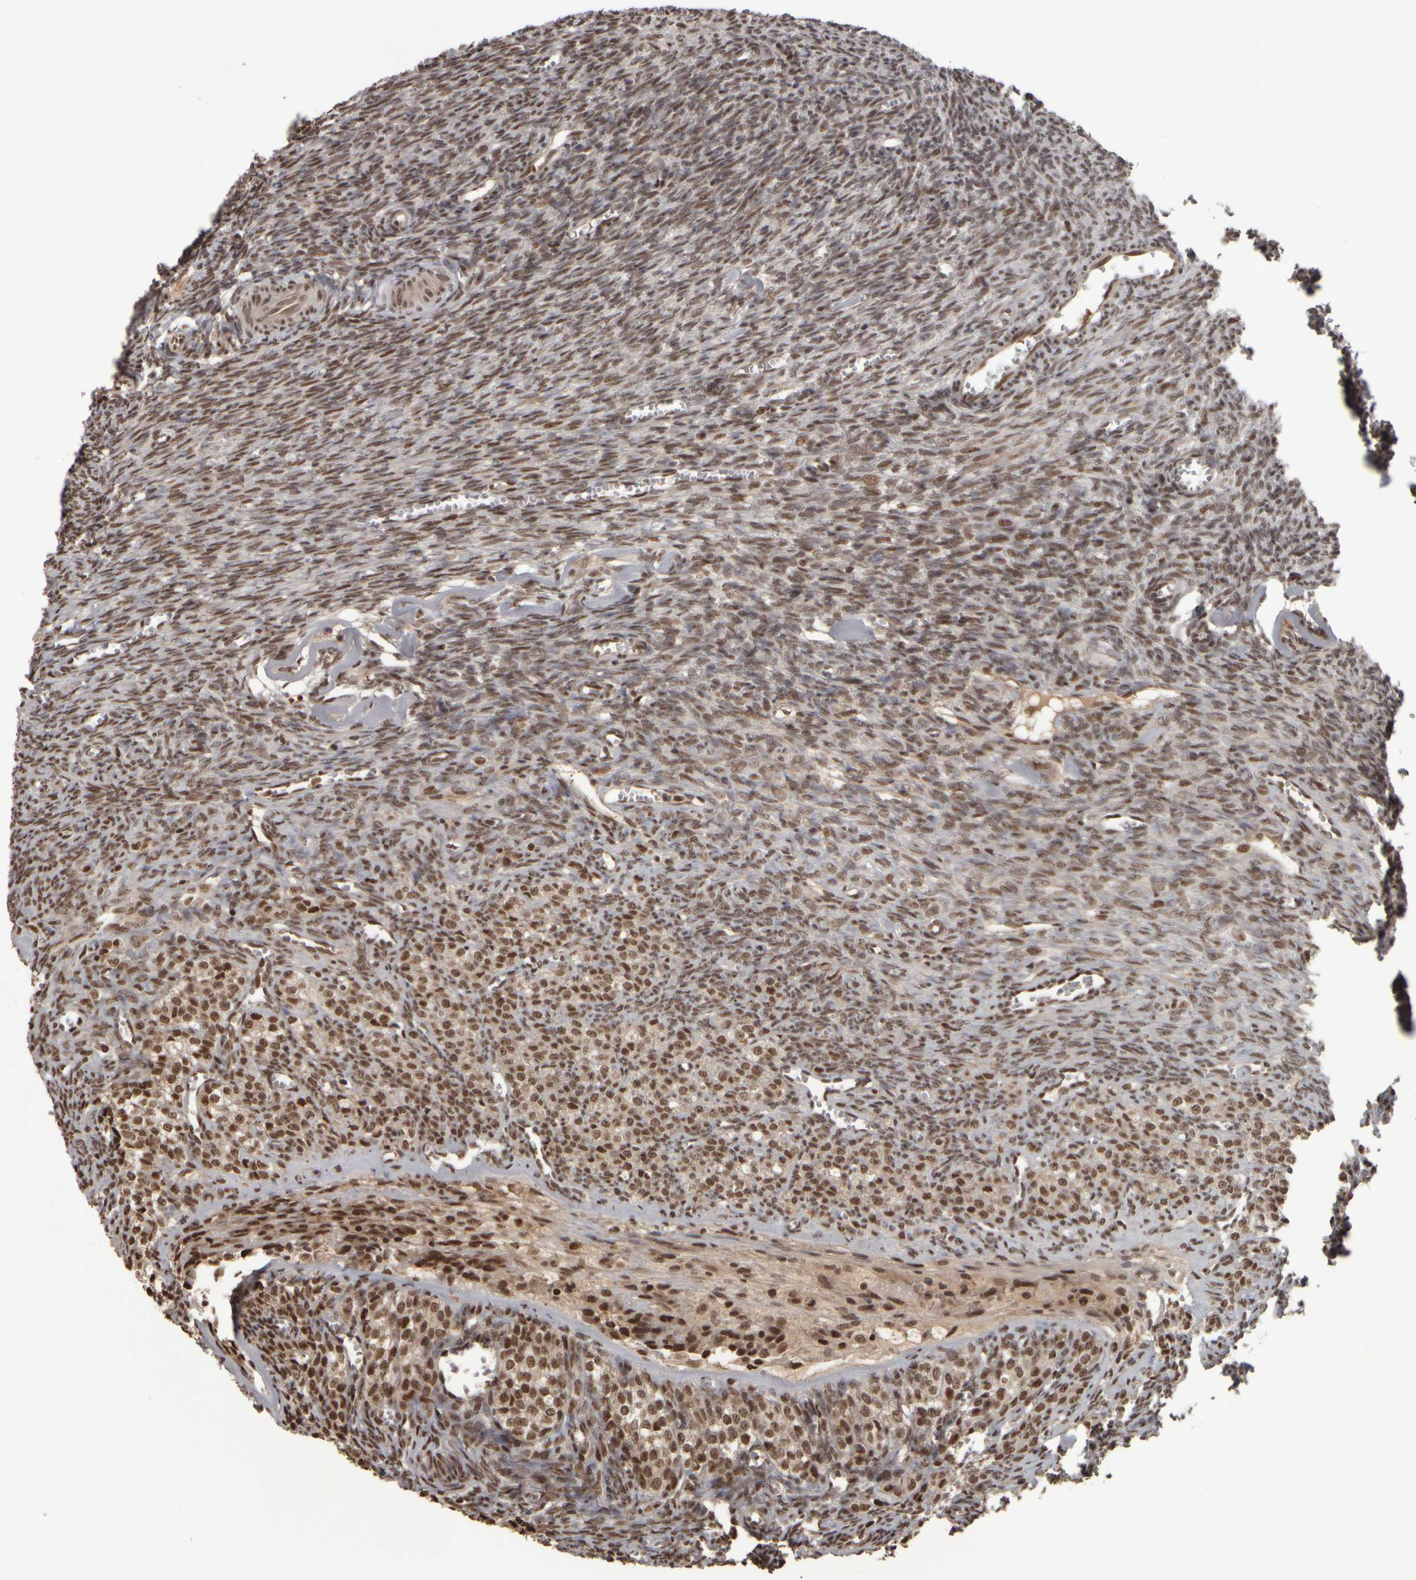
{"staining": {"intensity": "strong", "quantity": ">75%", "location": "nuclear"}, "tissue": "ovary", "cell_type": "Ovarian stroma cells", "image_type": "normal", "snomed": [{"axis": "morphology", "description": "Normal tissue, NOS"}, {"axis": "topography", "description": "Ovary"}], "caption": "Protein expression analysis of unremarkable ovary reveals strong nuclear expression in approximately >75% of ovarian stroma cells.", "gene": "ZFHX4", "patient": {"sex": "female", "age": 27}}